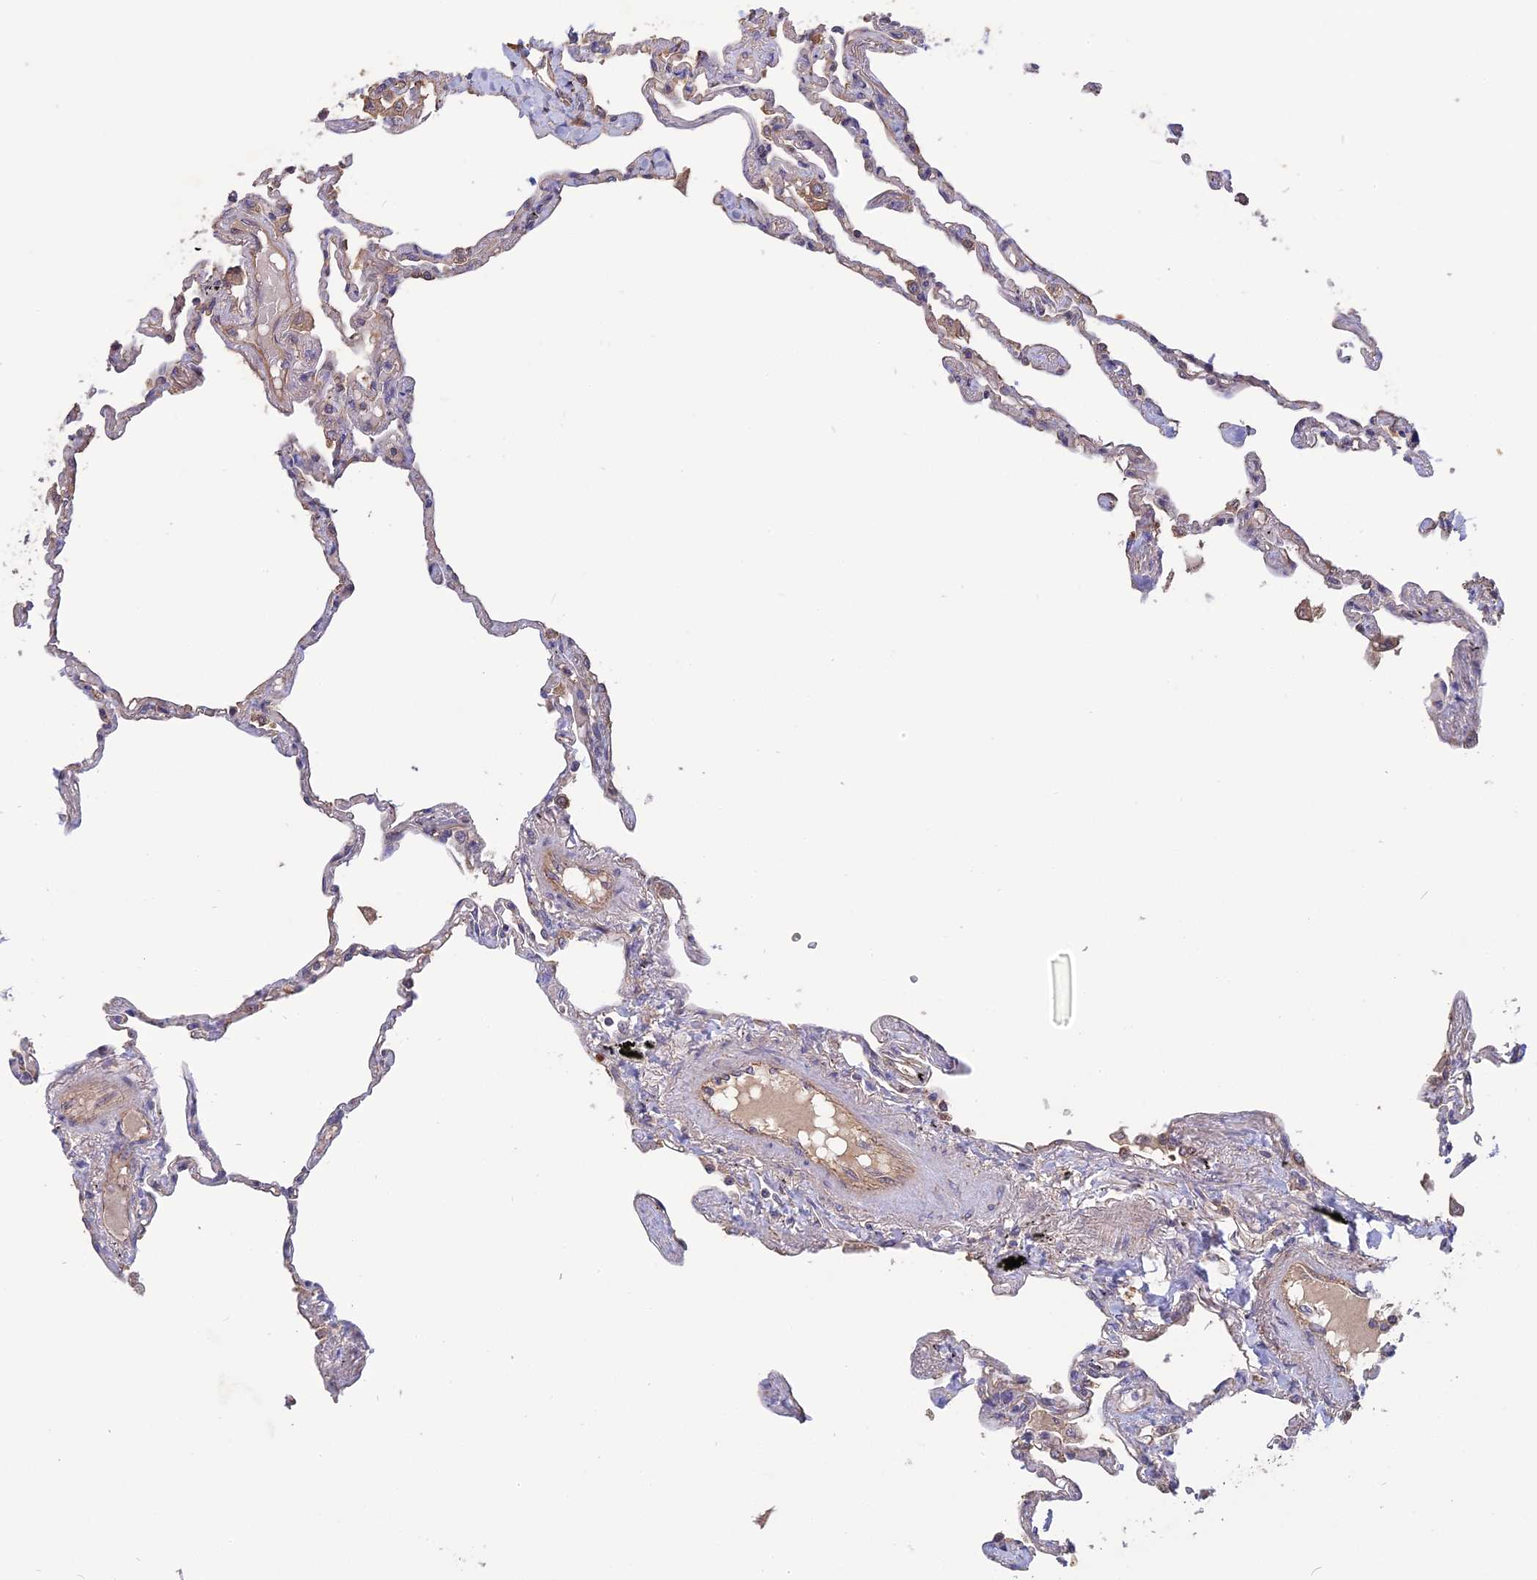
{"staining": {"intensity": "moderate", "quantity": "<25%", "location": "cytoplasmic/membranous"}, "tissue": "lung", "cell_type": "Alveolar cells", "image_type": "normal", "snomed": [{"axis": "morphology", "description": "Normal tissue, NOS"}, {"axis": "topography", "description": "Lung"}], "caption": "This histopathology image shows benign lung stained with immunohistochemistry (IHC) to label a protein in brown. The cytoplasmic/membranous of alveolar cells show moderate positivity for the protein. Nuclei are counter-stained blue.", "gene": "ARHGAP40", "patient": {"sex": "female", "age": 67}}